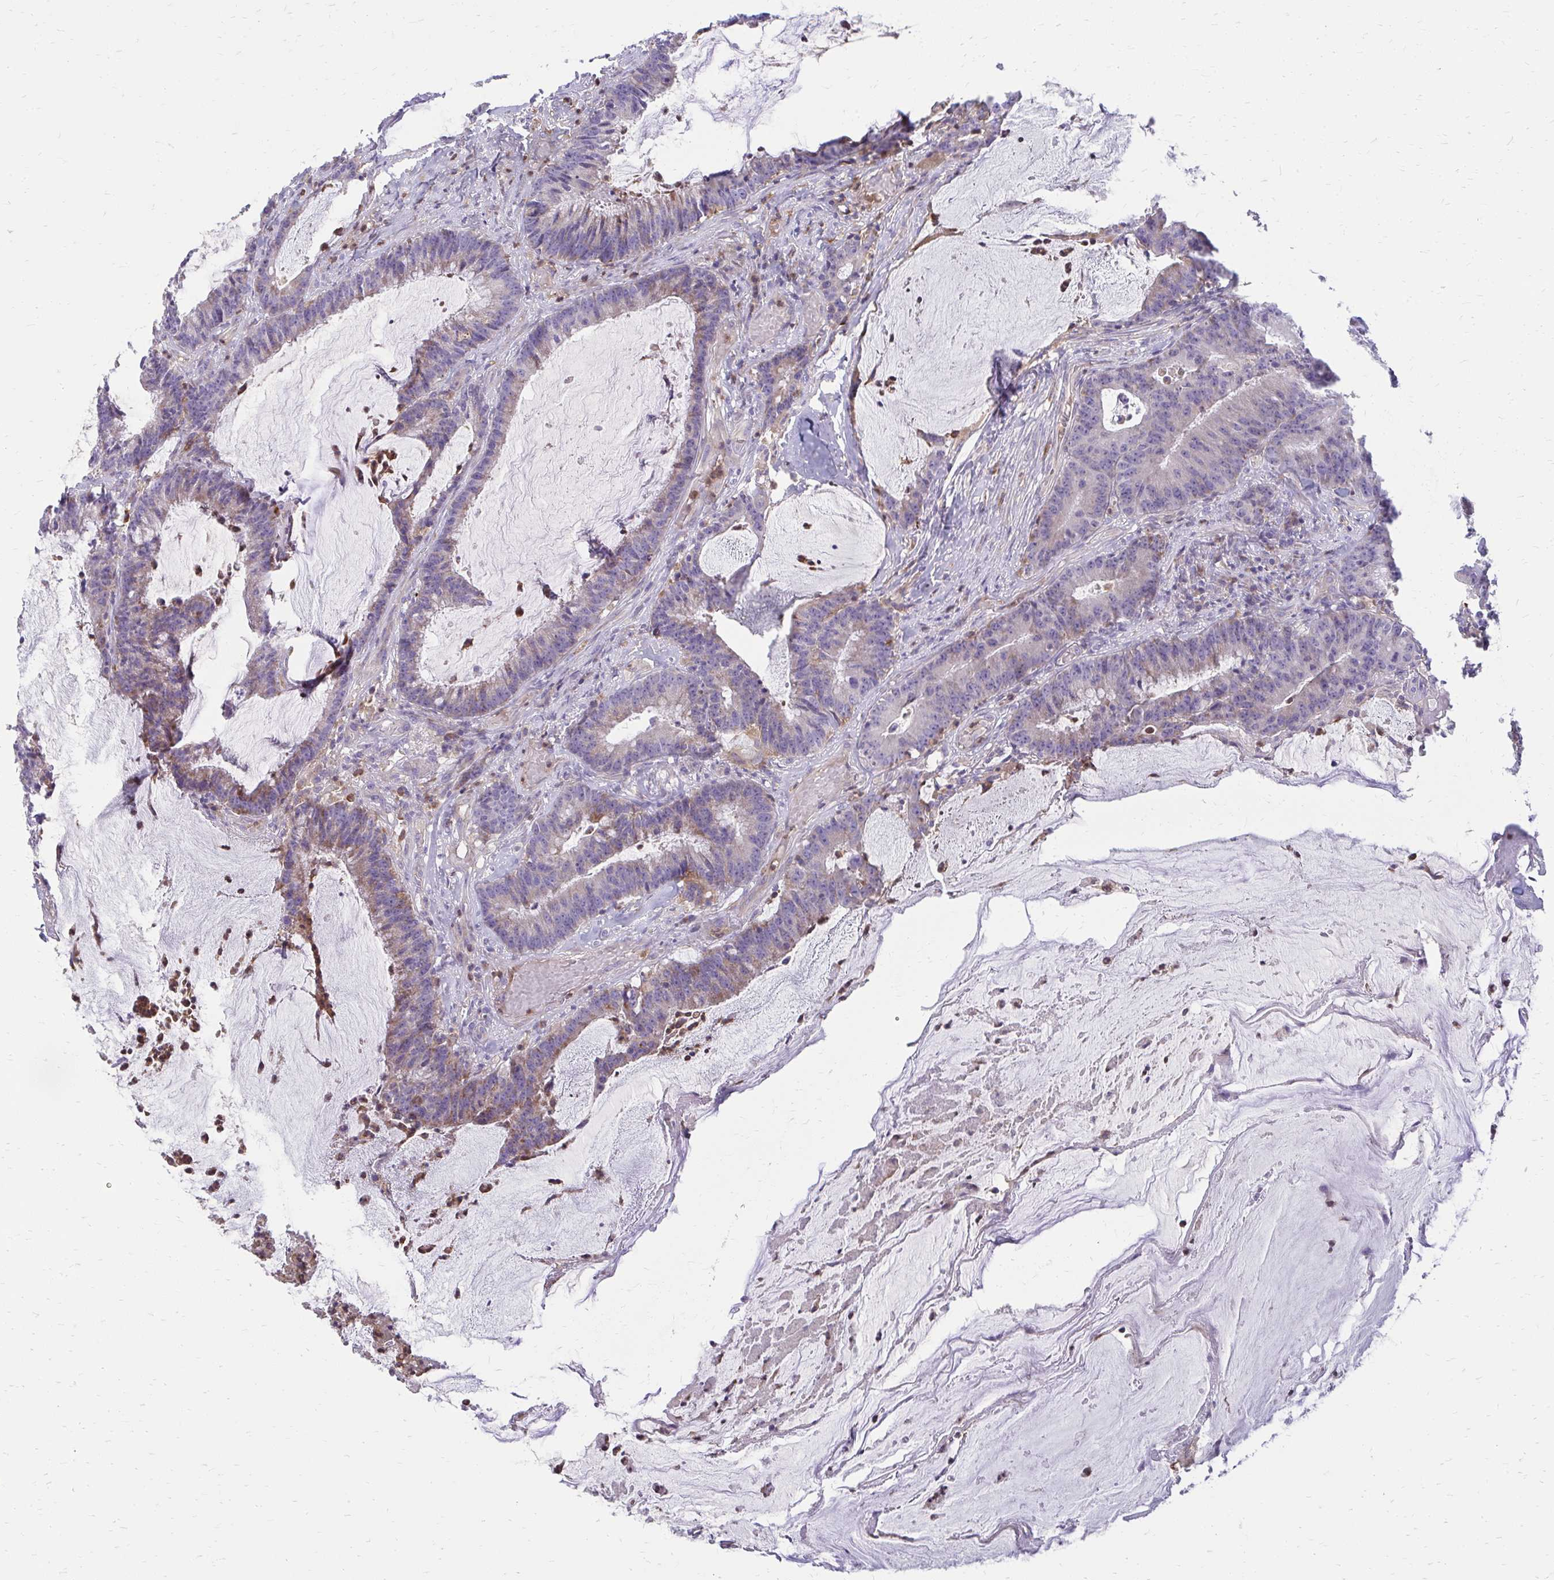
{"staining": {"intensity": "negative", "quantity": "none", "location": "none"}, "tissue": "colorectal cancer", "cell_type": "Tumor cells", "image_type": "cancer", "snomed": [{"axis": "morphology", "description": "Adenocarcinoma, NOS"}, {"axis": "topography", "description": "Colon"}], "caption": "Histopathology image shows no significant protein expression in tumor cells of adenocarcinoma (colorectal). (Stains: DAB (3,3'-diaminobenzidine) immunohistochemistry with hematoxylin counter stain, Microscopy: brightfield microscopy at high magnification).", "gene": "ASAP1", "patient": {"sex": "female", "age": 78}}